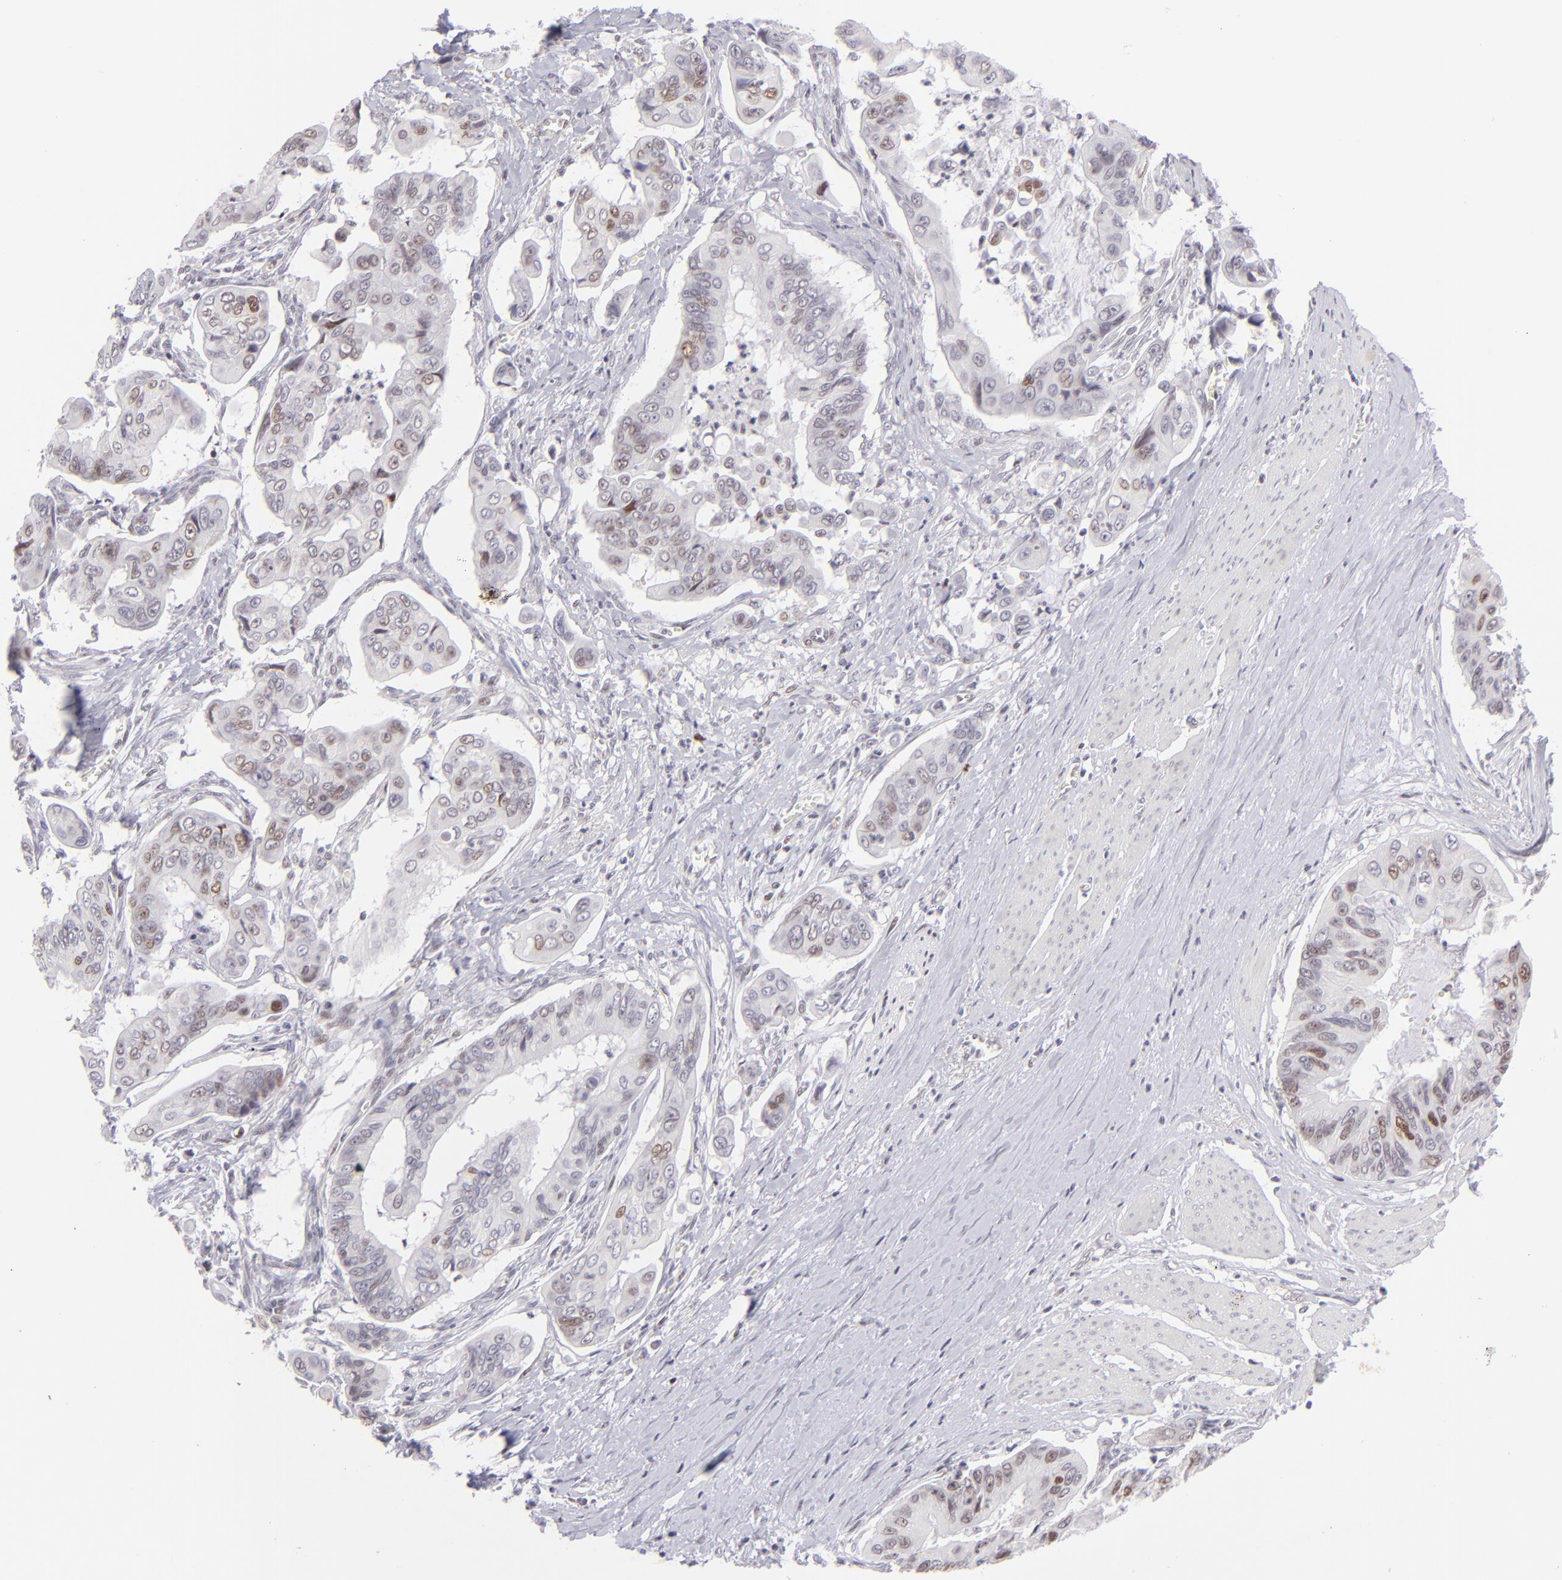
{"staining": {"intensity": "moderate", "quantity": "25%-75%", "location": "nuclear"}, "tissue": "stomach cancer", "cell_type": "Tumor cells", "image_type": "cancer", "snomed": [{"axis": "morphology", "description": "Adenocarcinoma, NOS"}, {"axis": "topography", "description": "Stomach, upper"}], "caption": "Moderate nuclear staining is present in approximately 25%-75% of tumor cells in adenocarcinoma (stomach).", "gene": "POU2F1", "patient": {"sex": "male", "age": 80}}